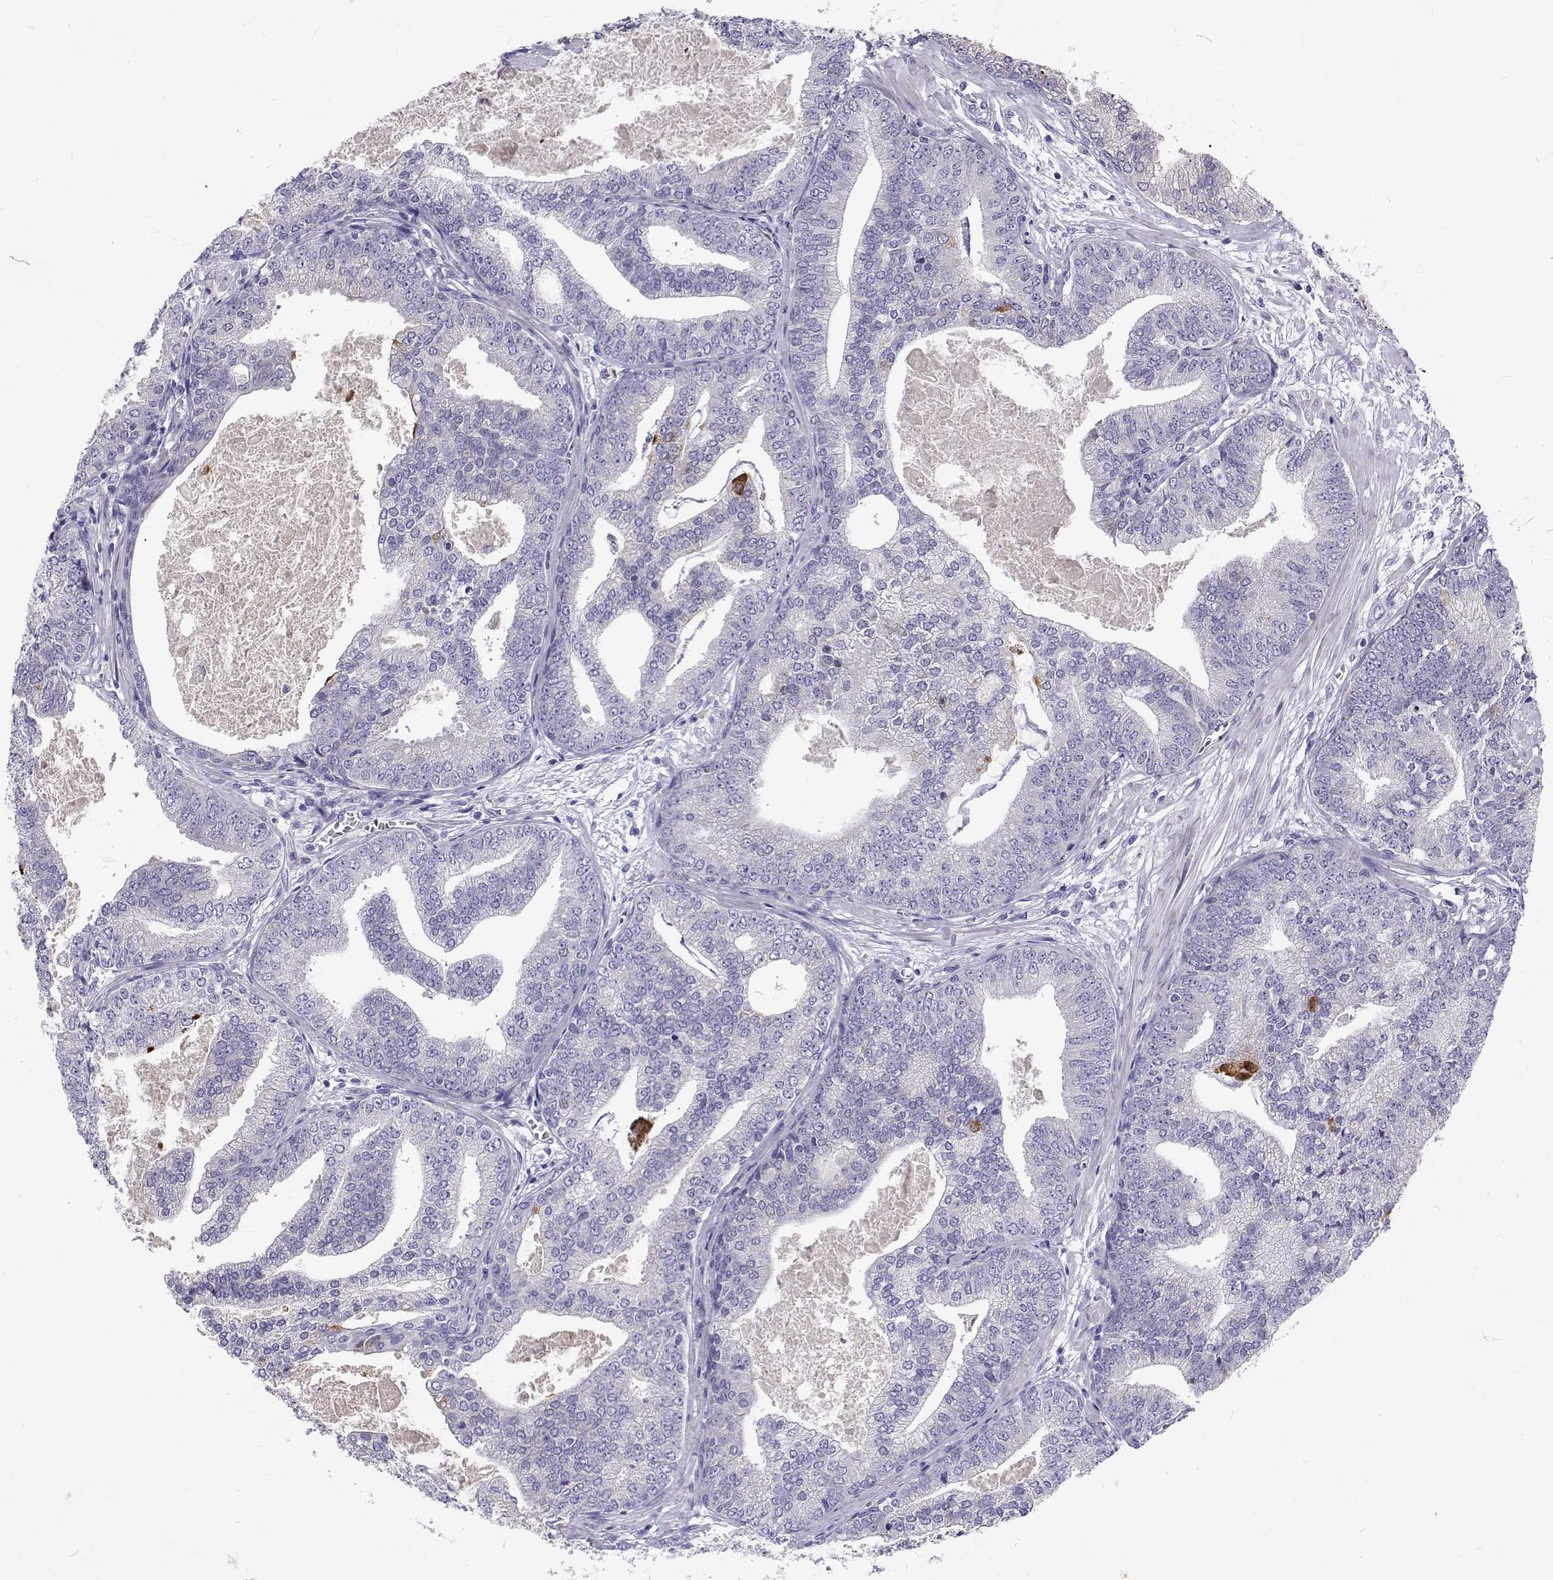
{"staining": {"intensity": "negative", "quantity": "none", "location": "none"}, "tissue": "prostate cancer", "cell_type": "Tumor cells", "image_type": "cancer", "snomed": [{"axis": "morphology", "description": "Adenocarcinoma, NOS"}, {"axis": "topography", "description": "Prostate"}], "caption": "The immunohistochemistry image has no significant expression in tumor cells of prostate cancer tissue. (Immunohistochemistry (ihc), brightfield microscopy, high magnification).", "gene": "IGSF1", "patient": {"sex": "male", "age": 64}}